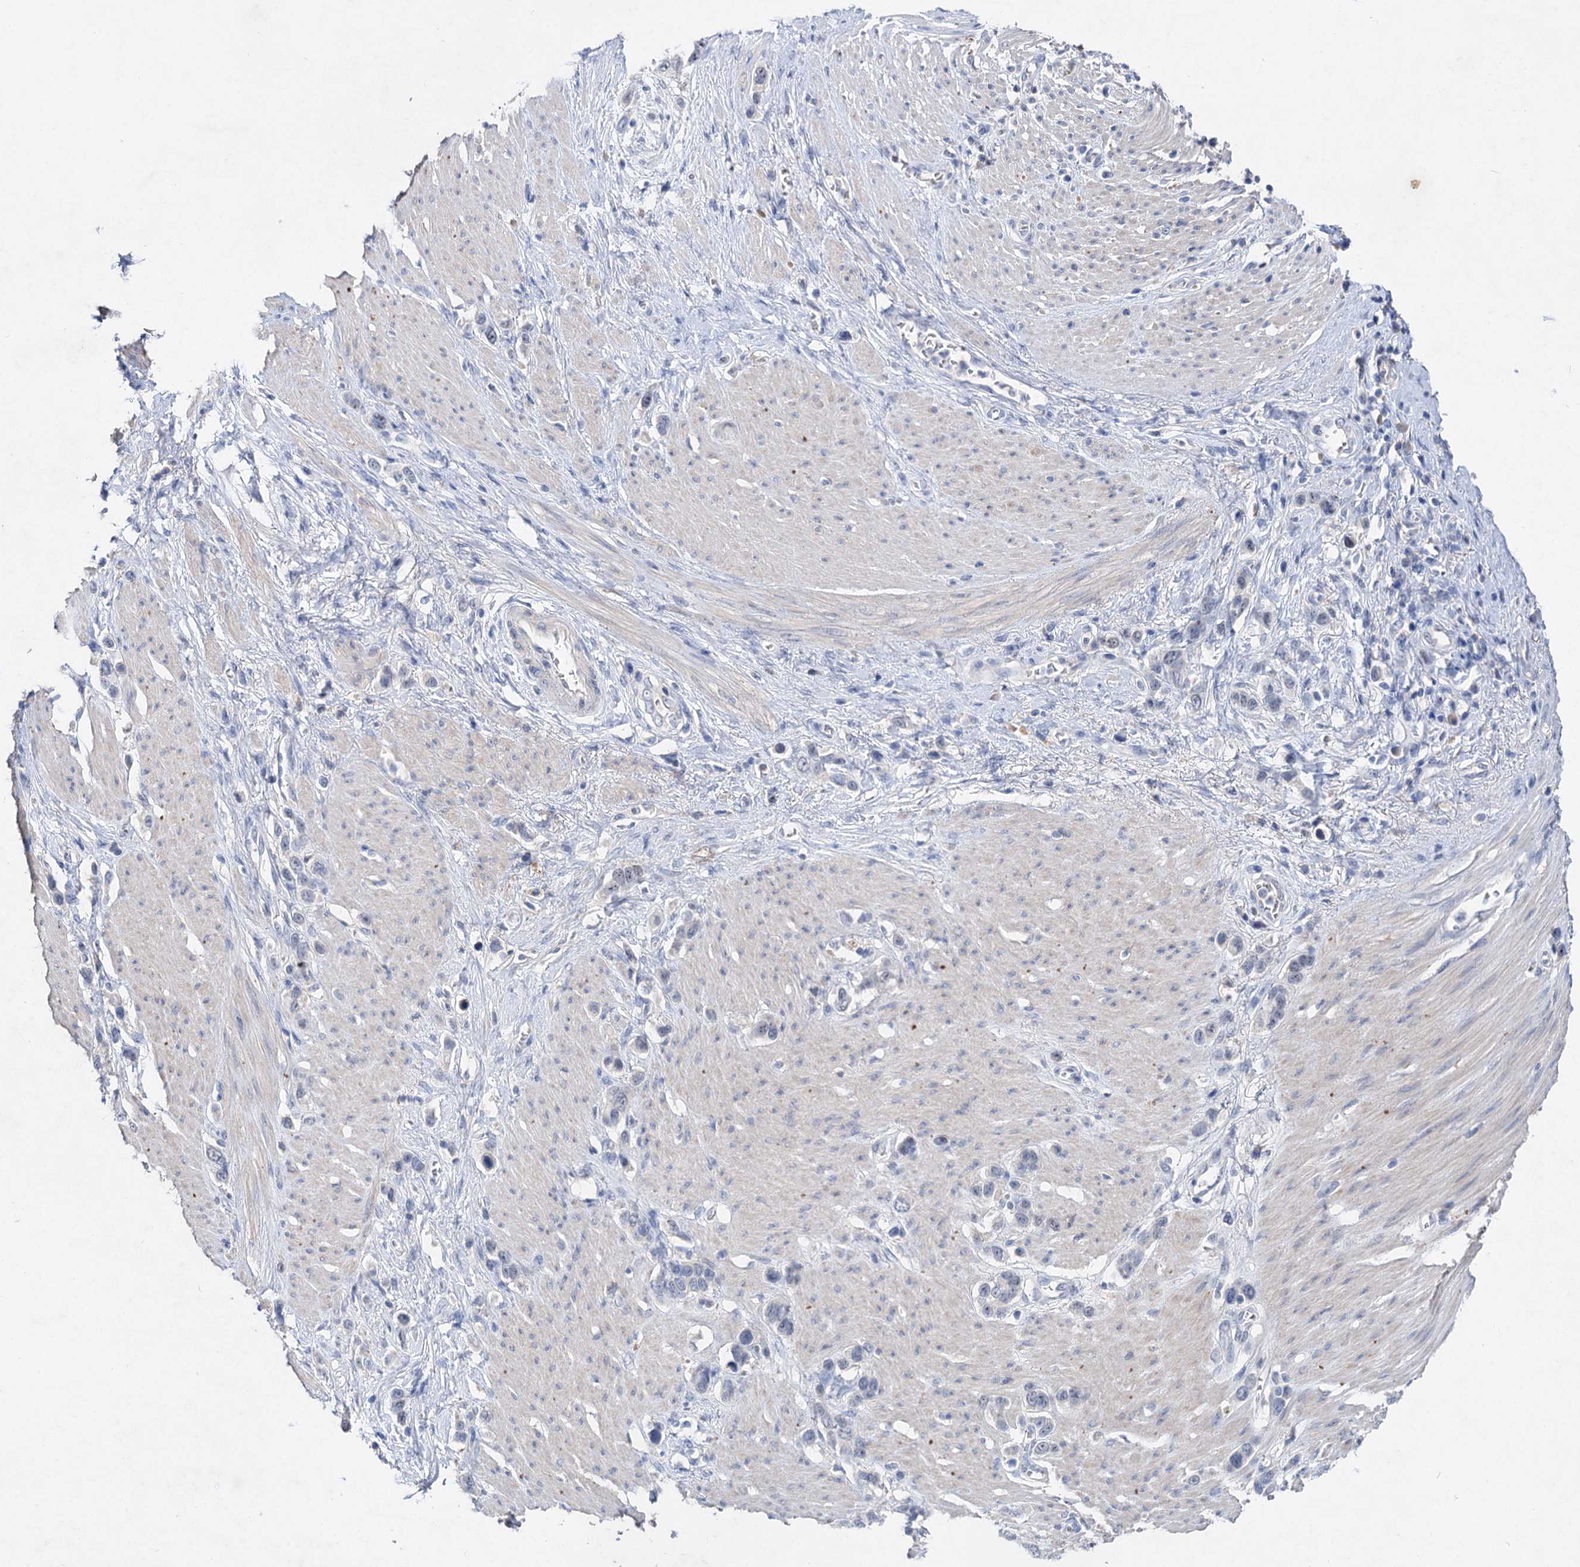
{"staining": {"intensity": "negative", "quantity": "none", "location": "none"}, "tissue": "stomach cancer", "cell_type": "Tumor cells", "image_type": "cancer", "snomed": [{"axis": "morphology", "description": "Adenocarcinoma, NOS"}, {"axis": "morphology", "description": "Adenocarcinoma, High grade"}, {"axis": "topography", "description": "Stomach, upper"}, {"axis": "topography", "description": "Stomach, lower"}], "caption": "DAB (3,3'-diaminobenzidine) immunohistochemical staining of human stomach cancer (adenocarcinoma (high-grade)) demonstrates no significant expression in tumor cells.", "gene": "ATP4A", "patient": {"sex": "female", "age": 65}}